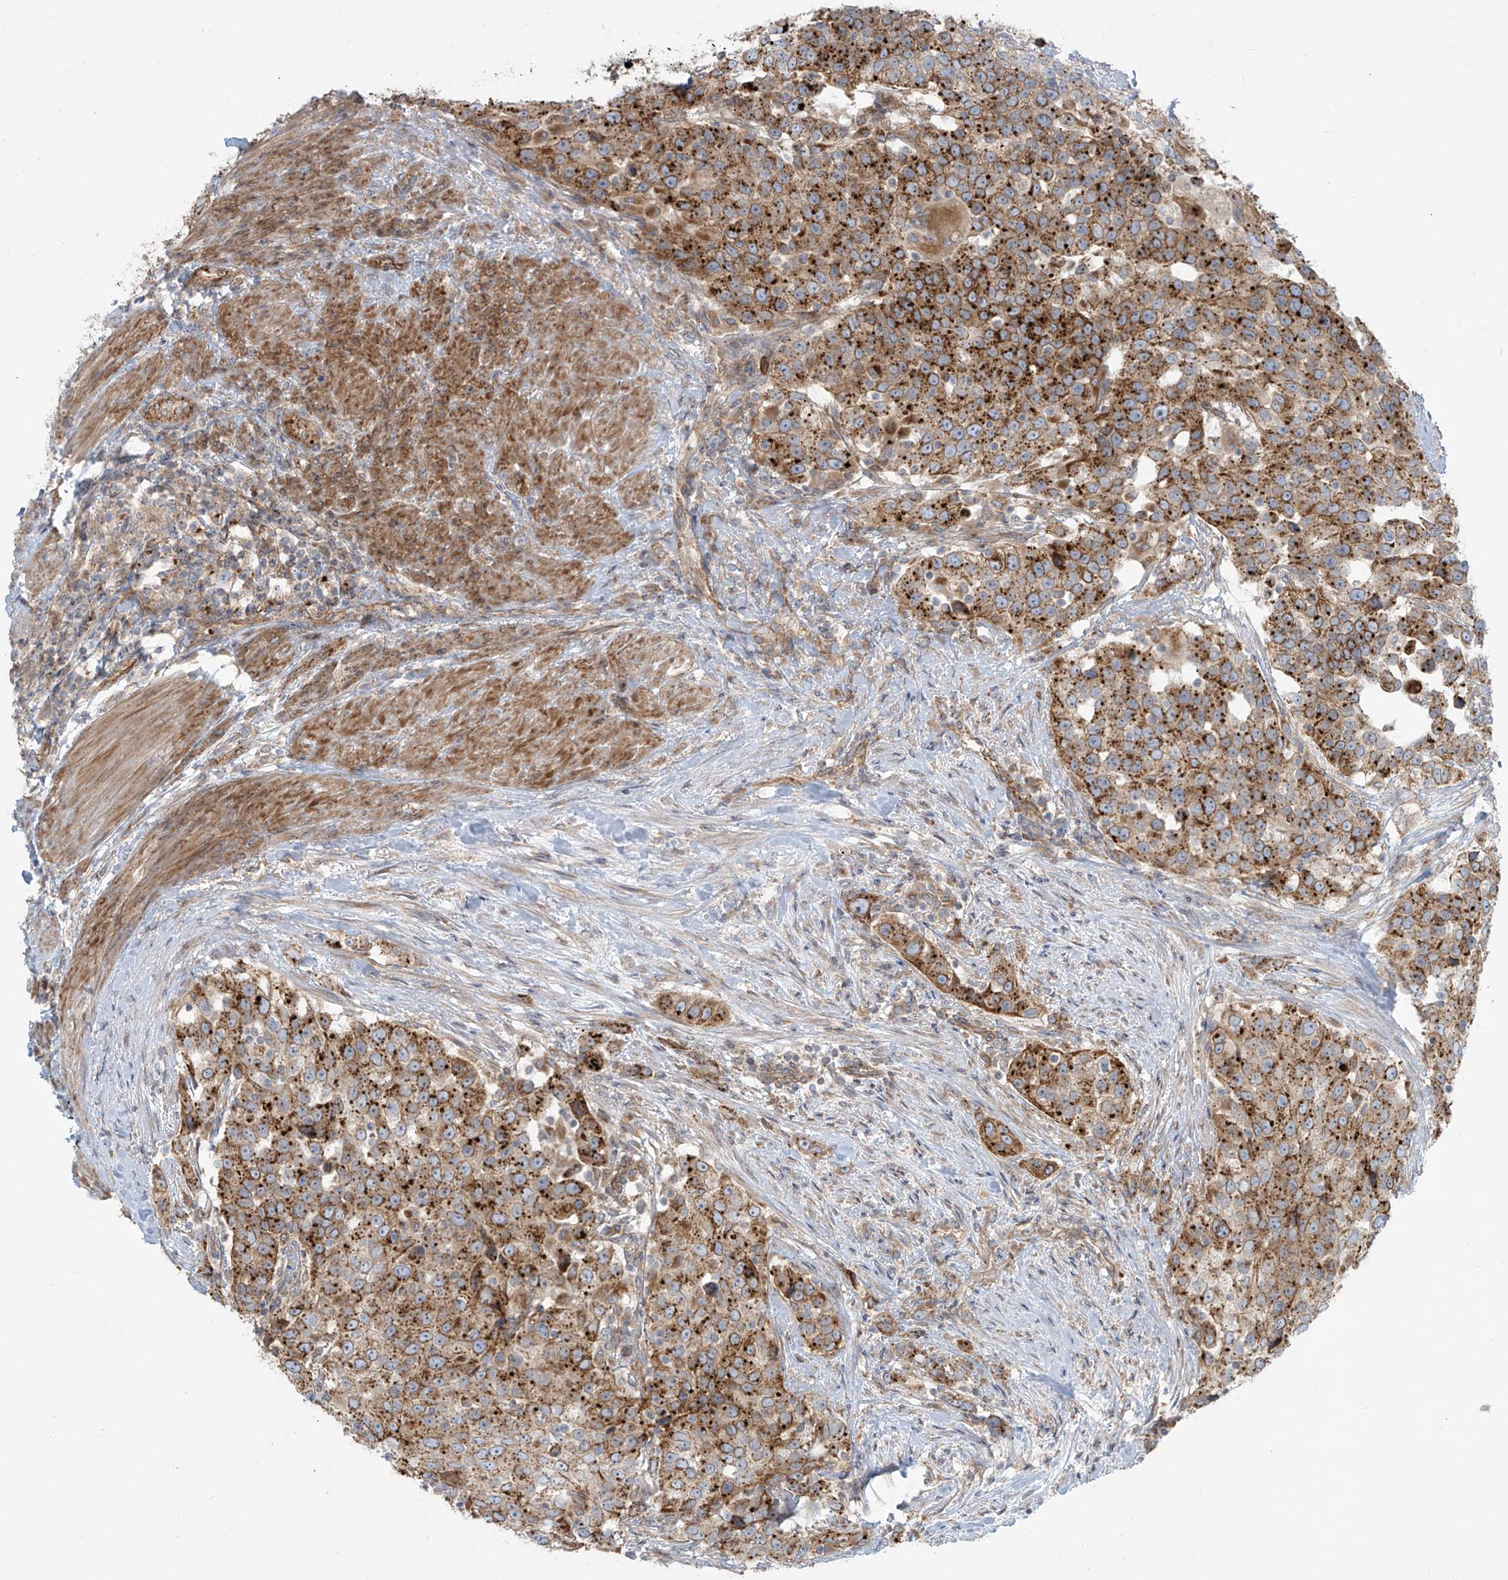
{"staining": {"intensity": "strong", "quantity": "25%-75%", "location": "cytoplasmic/membranous"}, "tissue": "urothelial cancer", "cell_type": "Tumor cells", "image_type": "cancer", "snomed": [{"axis": "morphology", "description": "Urothelial carcinoma, High grade"}, {"axis": "topography", "description": "Urinary bladder"}], "caption": "Immunohistochemistry (DAB (3,3'-diaminobenzidine)) staining of urothelial cancer displays strong cytoplasmic/membranous protein staining in approximately 25%-75% of tumor cells.", "gene": "LZTS3", "patient": {"sex": "female", "age": 80}}